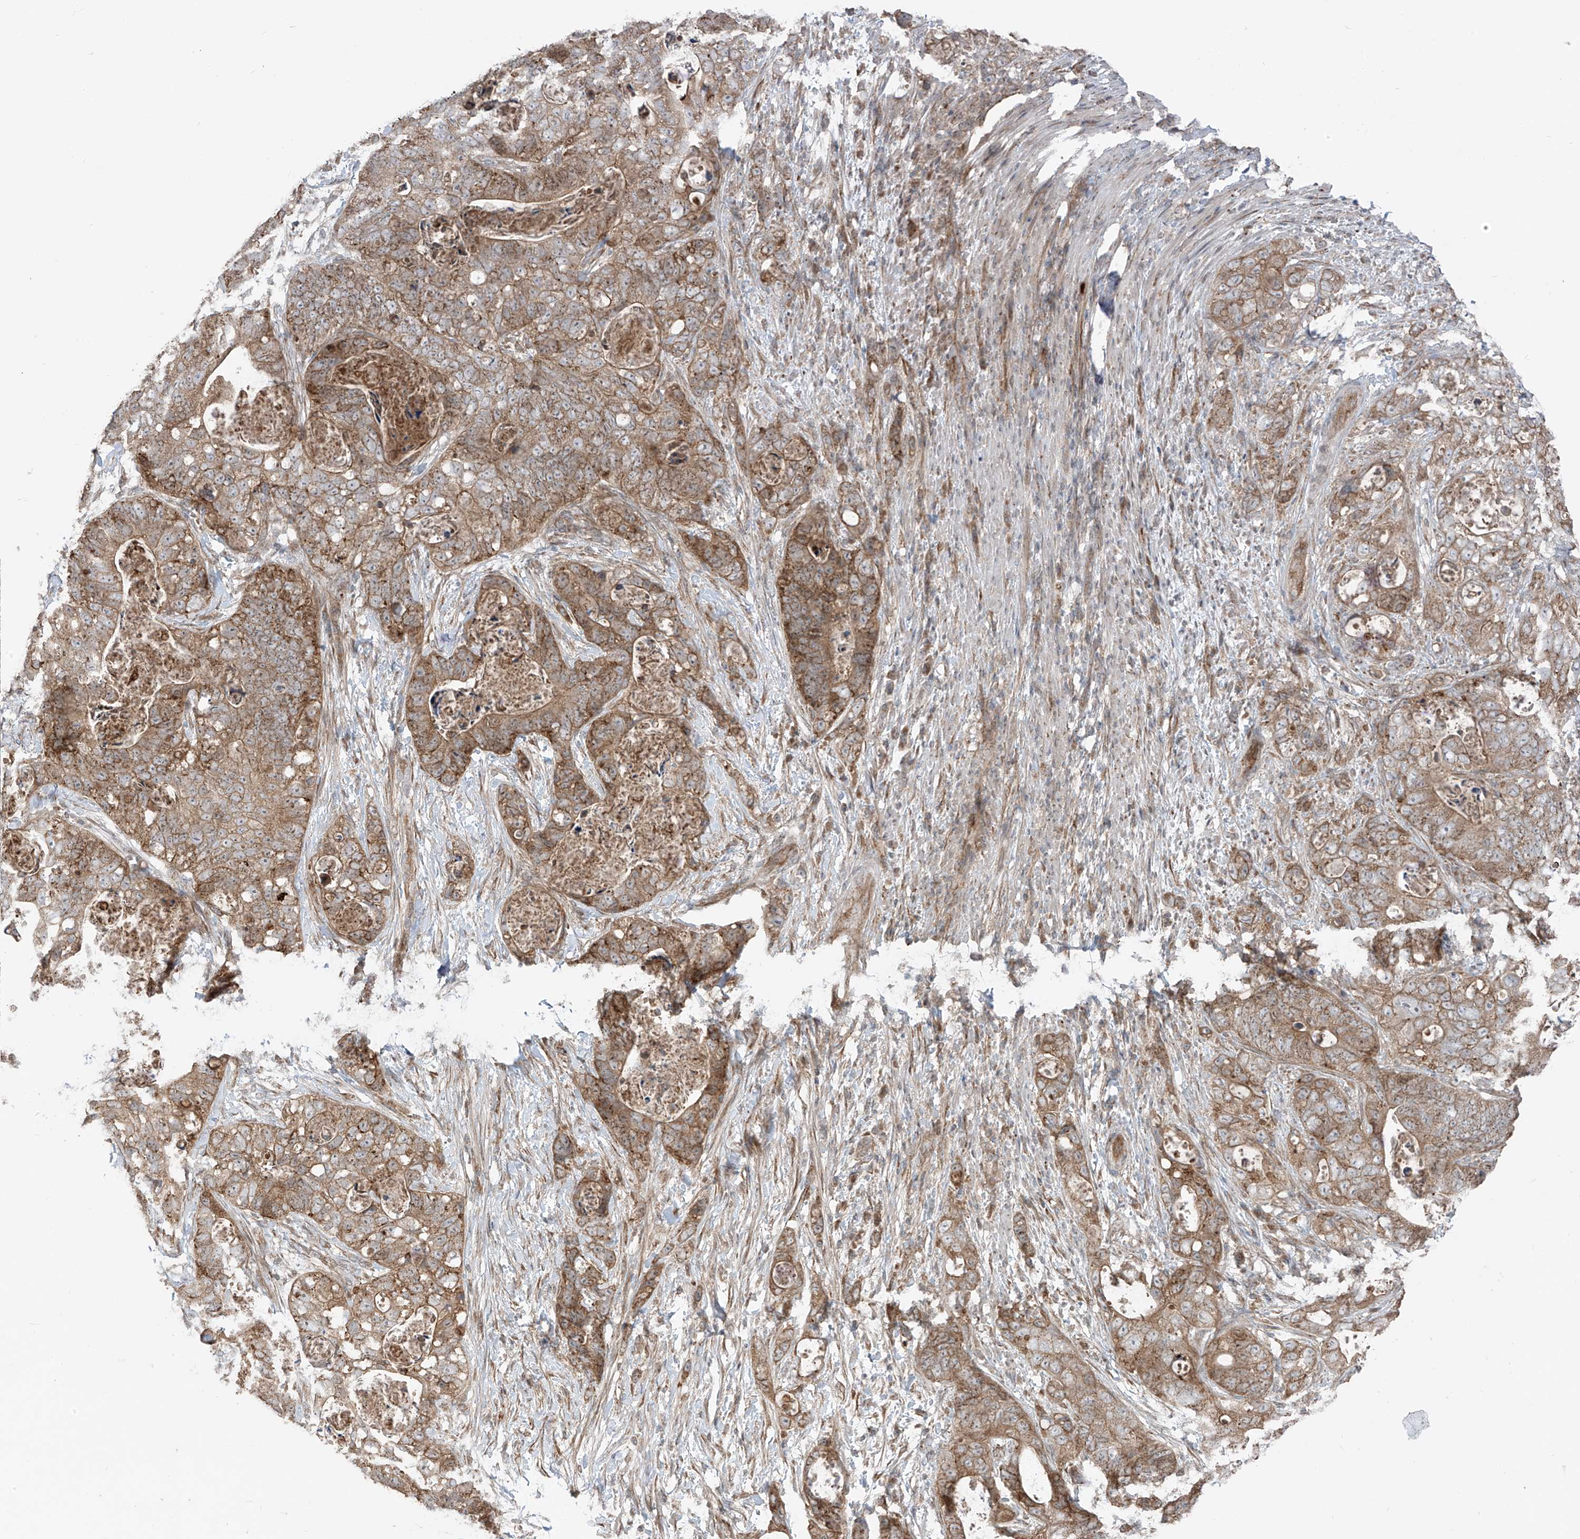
{"staining": {"intensity": "moderate", "quantity": ">75%", "location": "cytoplasmic/membranous"}, "tissue": "stomach cancer", "cell_type": "Tumor cells", "image_type": "cancer", "snomed": [{"axis": "morphology", "description": "Adenocarcinoma, NOS"}, {"axis": "topography", "description": "Stomach"}], "caption": "High-power microscopy captured an immunohistochemistry image of stomach cancer (adenocarcinoma), revealing moderate cytoplasmic/membranous positivity in about >75% of tumor cells. The protein of interest is stained brown, and the nuclei are stained in blue (DAB (3,3'-diaminobenzidine) IHC with brightfield microscopy, high magnification).", "gene": "PDE11A", "patient": {"sex": "female", "age": 89}}